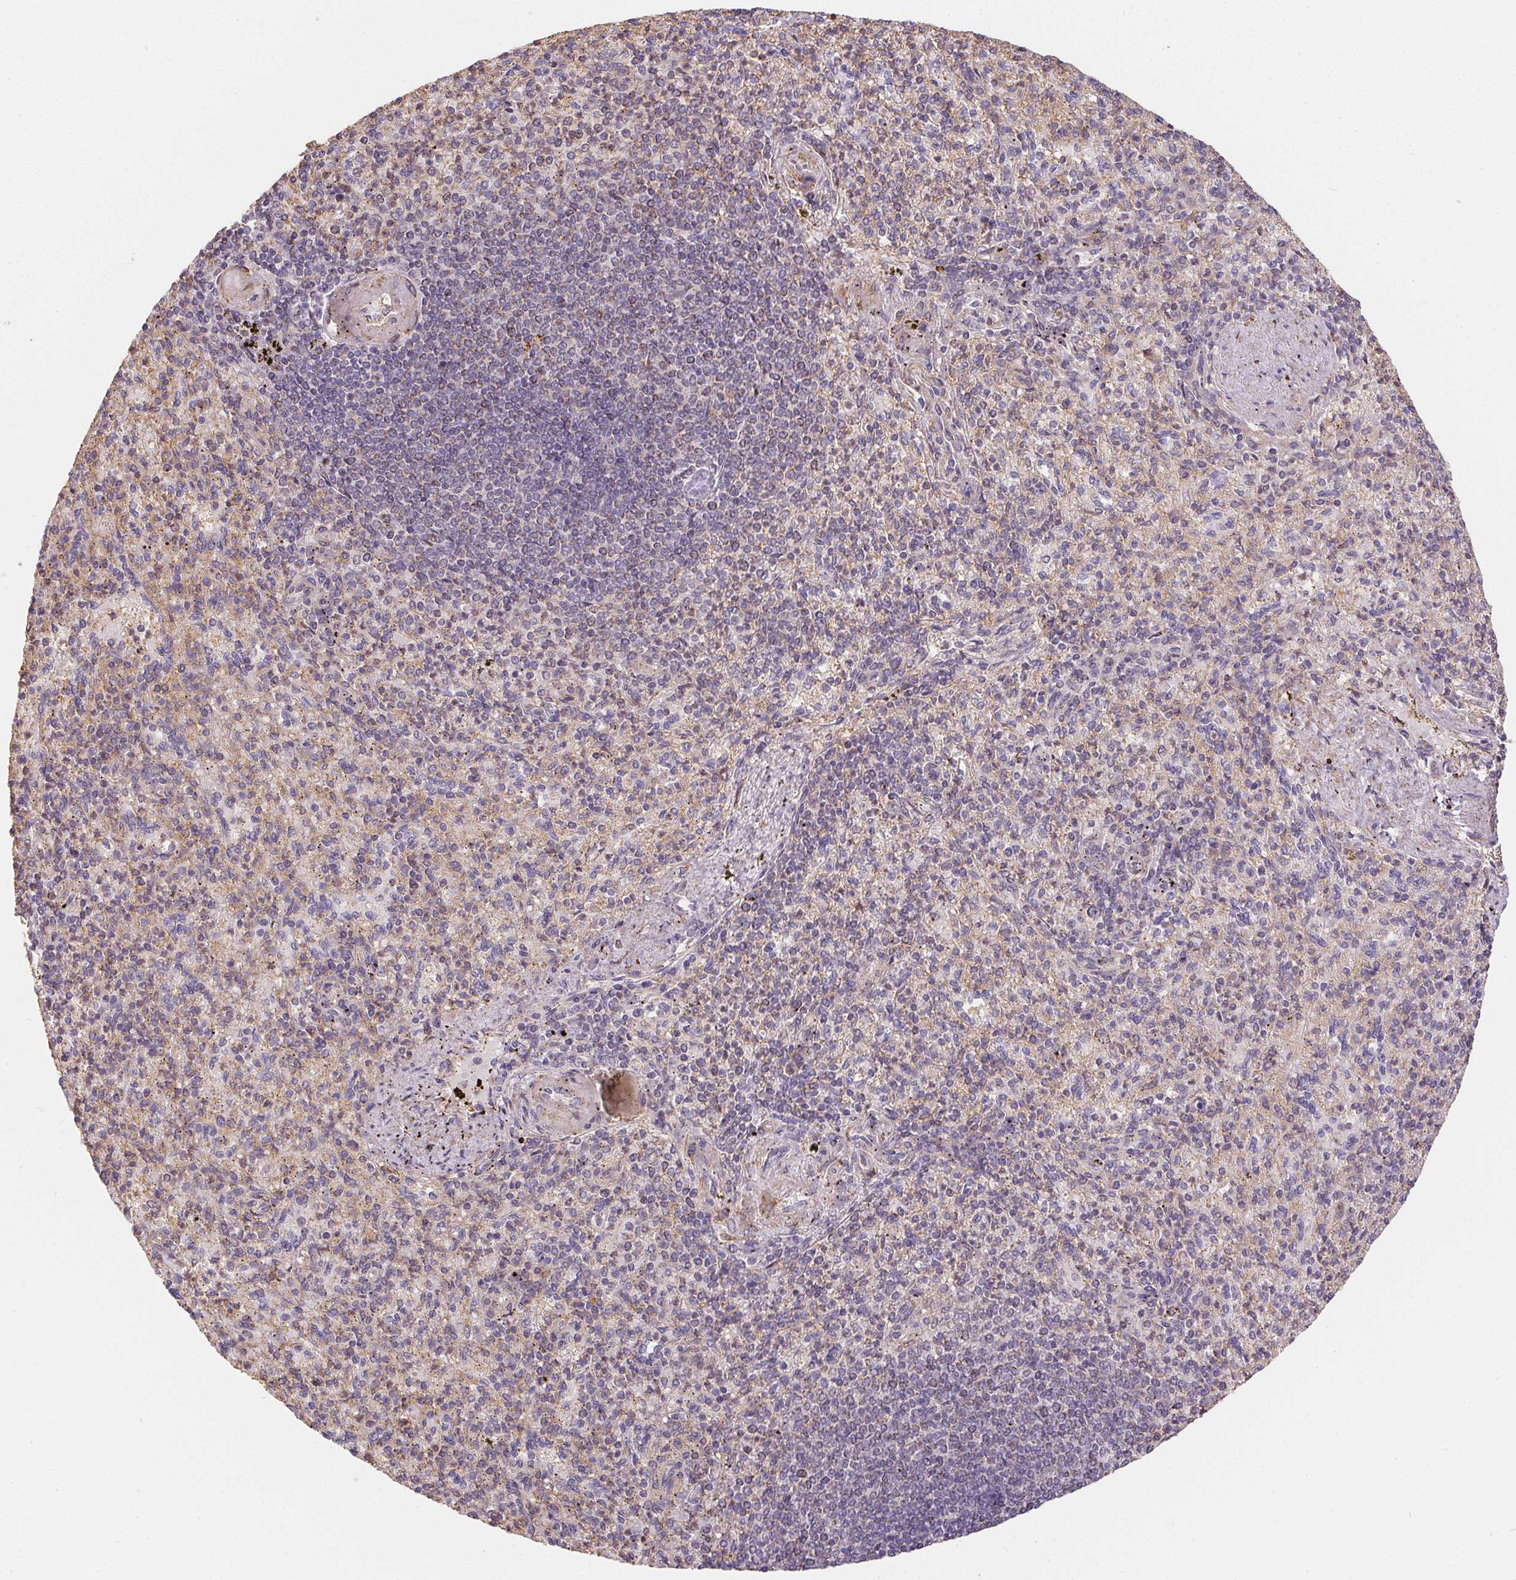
{"staining": {"intensity": "negative", "quantity": "none", "location": "none"}, "tissue": "spleen", "cell_type": "Cells in red pulp", "image_type": "normal", "snomed": [{"axis": "morphology", "description": "Normal tissue, NOS"}, {"axis": "topography", "description": "Spleen"}], "caption": "Immunohistochemistry (IHC) micrograph of unremarkable spleen: spleen stained with DAB (3,3'-diaminobenzidine) shows no significant protein positivity in cells in red pulp. (Brightfield microscopy of DAB immunohistochemistry at high magnification).", "gene": "REV3L", "patient": {"sex": "female", "age": 74}}